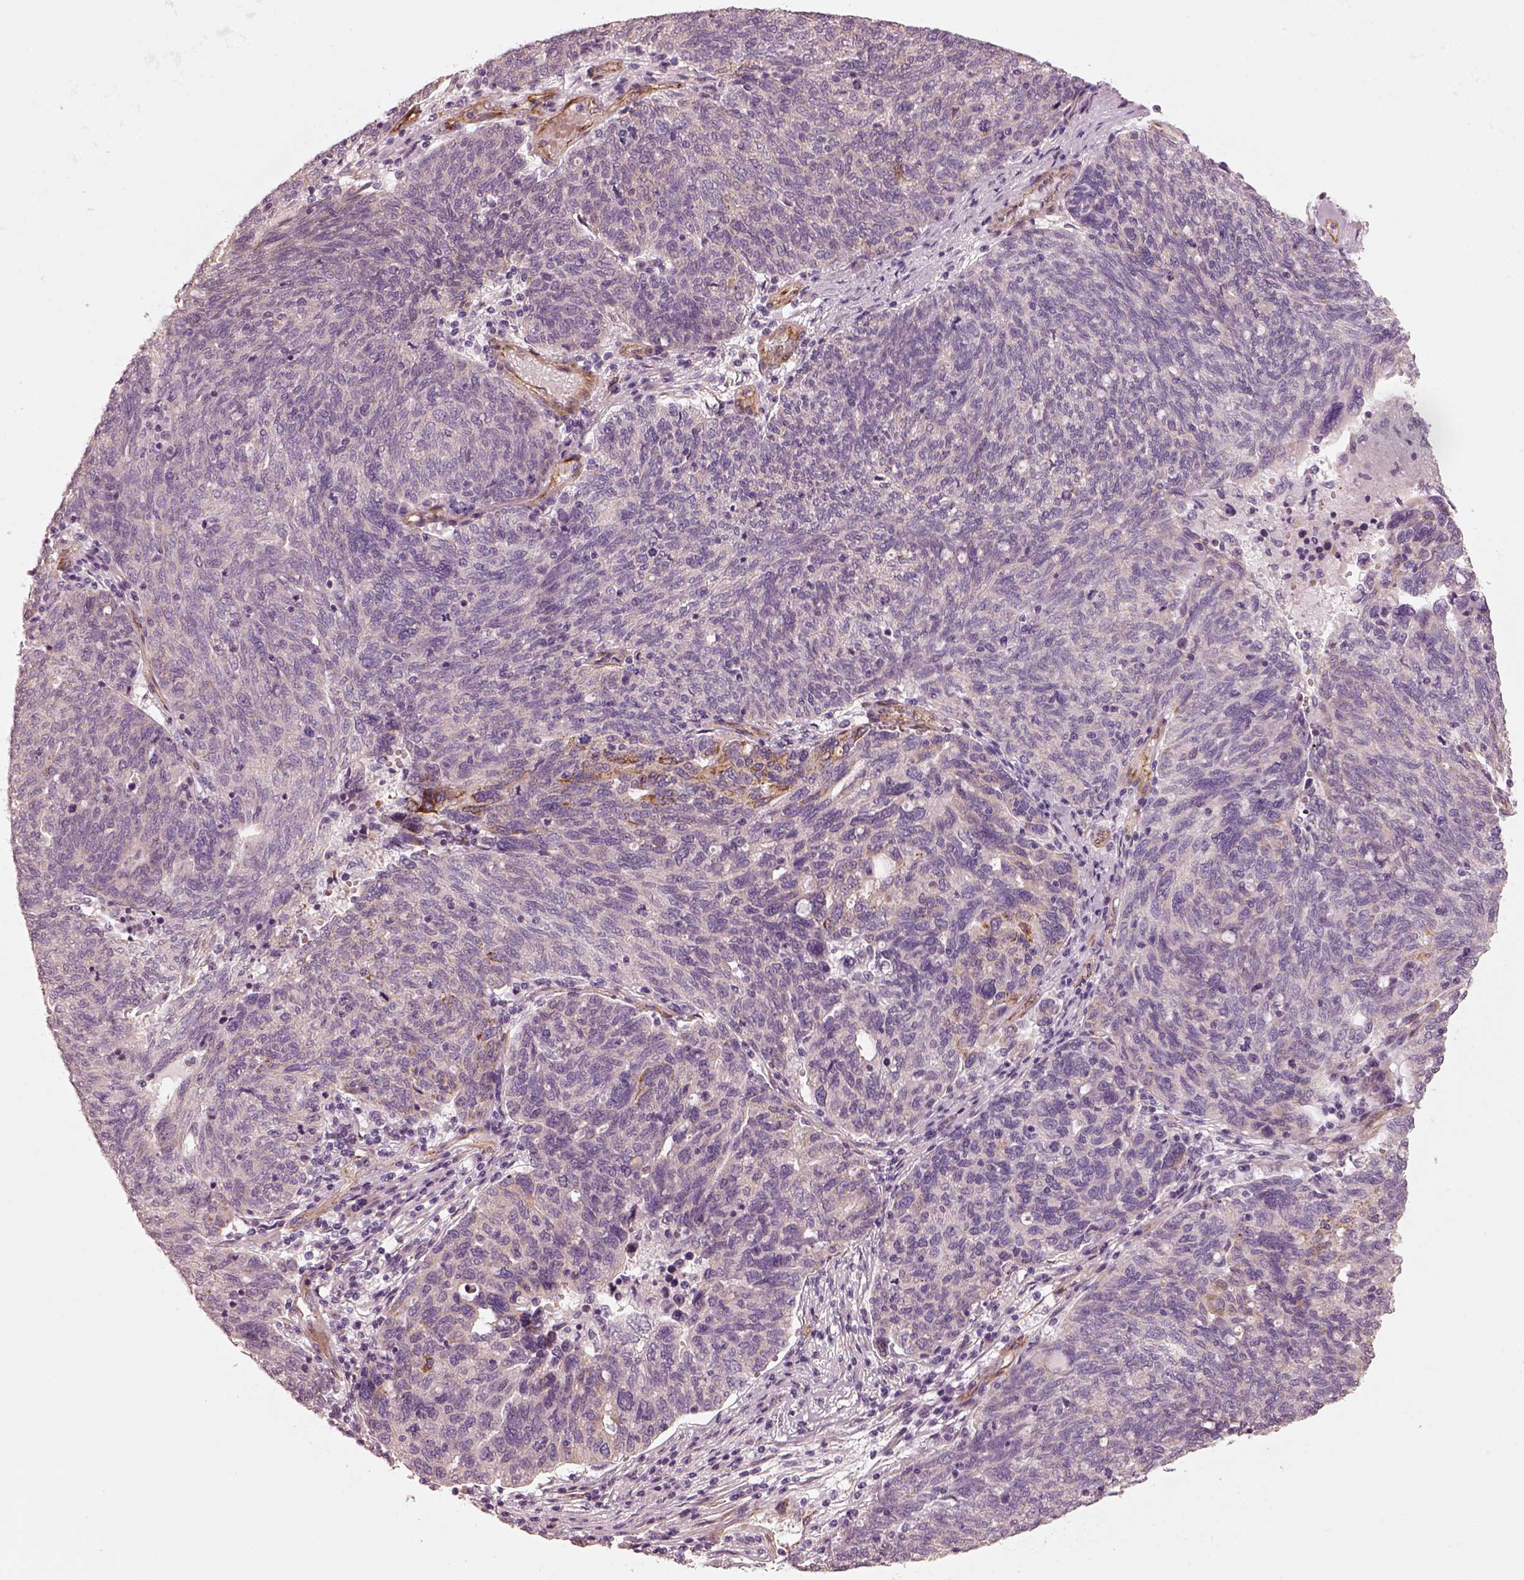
{"staining": {"intensity": "strong", "quantity": "25%-75%", "location": "cytoplasmic/membranous"}, "tissue": "ovarian cancer", "cell_type": "Tumor cells", "image_type": "cancer", "snomed": [{"axis": "morphology", "description": "Carcinoma, endometroid"}, {"axis": "topography", "description": "Ovary"}], "caption": "Immunohistochemical staining of ovarian endometroid carcinoma displays high levels of strong cytoplasmic/membranous staining in approximately 25%-75% of tumor cells. Using DAB (3,3'-diaminobenzidine) (brown) and hematoxylin (blue) stains, captured at high magnification using brightfield microscopy.", "gene": "CRYM", "patient": {"sex": "female", "age": 58}}